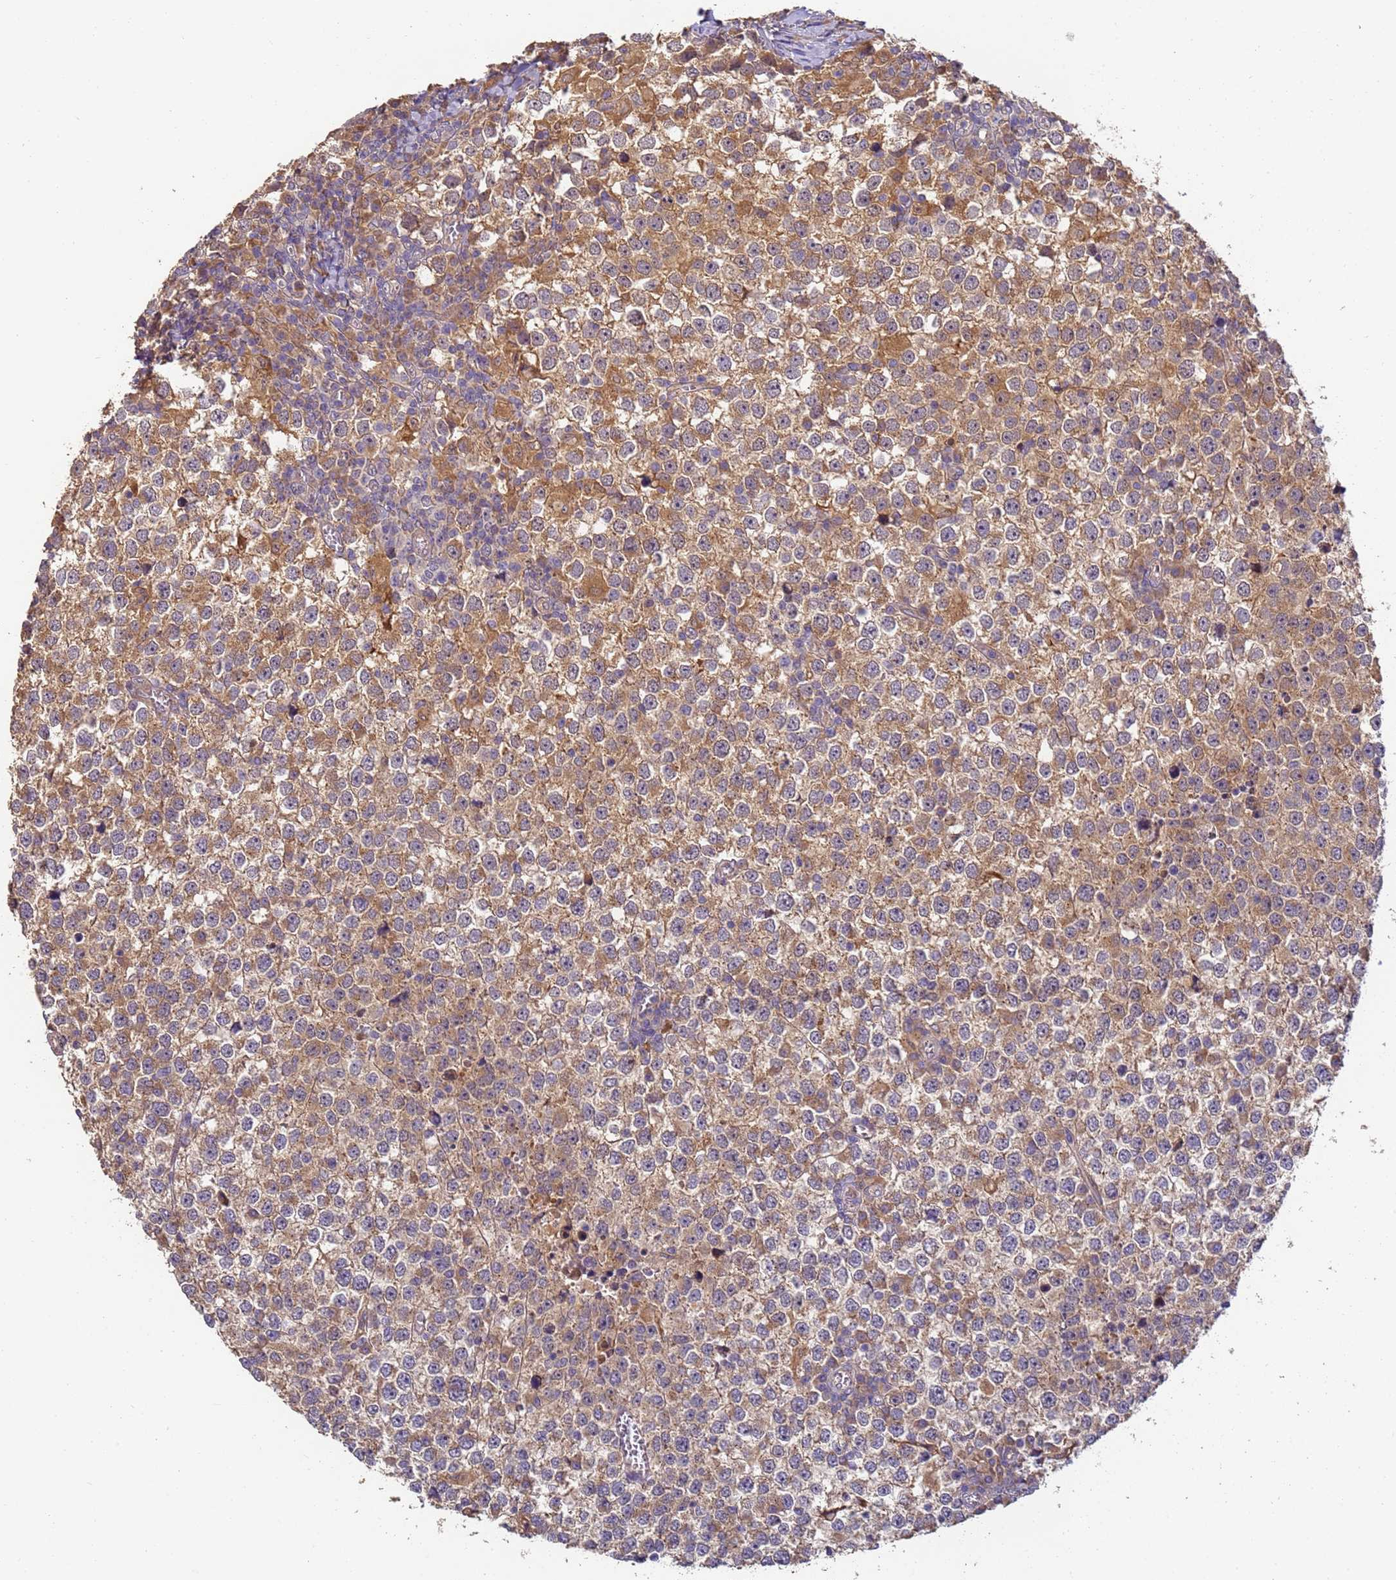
{"staining": {"intensity": "moderate", "quantity": ">75%", "location": "cytoplasmic/membranous"}, "tissue": "testis cancer", "cell_type": "Tumor cells", "image_type": "cancer", "snomed": [{"axis": "morphology", "description": "Seminoma, NOS"}, {"axis": "topography", "description": "Testis"}], "caption": "High-magnification brightfield microscopy of testis seminoma stained with DAB (3,3'-diaminobenzidine) (brown) and counterstained with hematoxylin (blue). tumor cells exhibit moderate cytoplasmic/membranous expression is seen in approximately>75% of cells.", "gene": "TIGAR", "patient": {"sex": "male", "age": 65}}